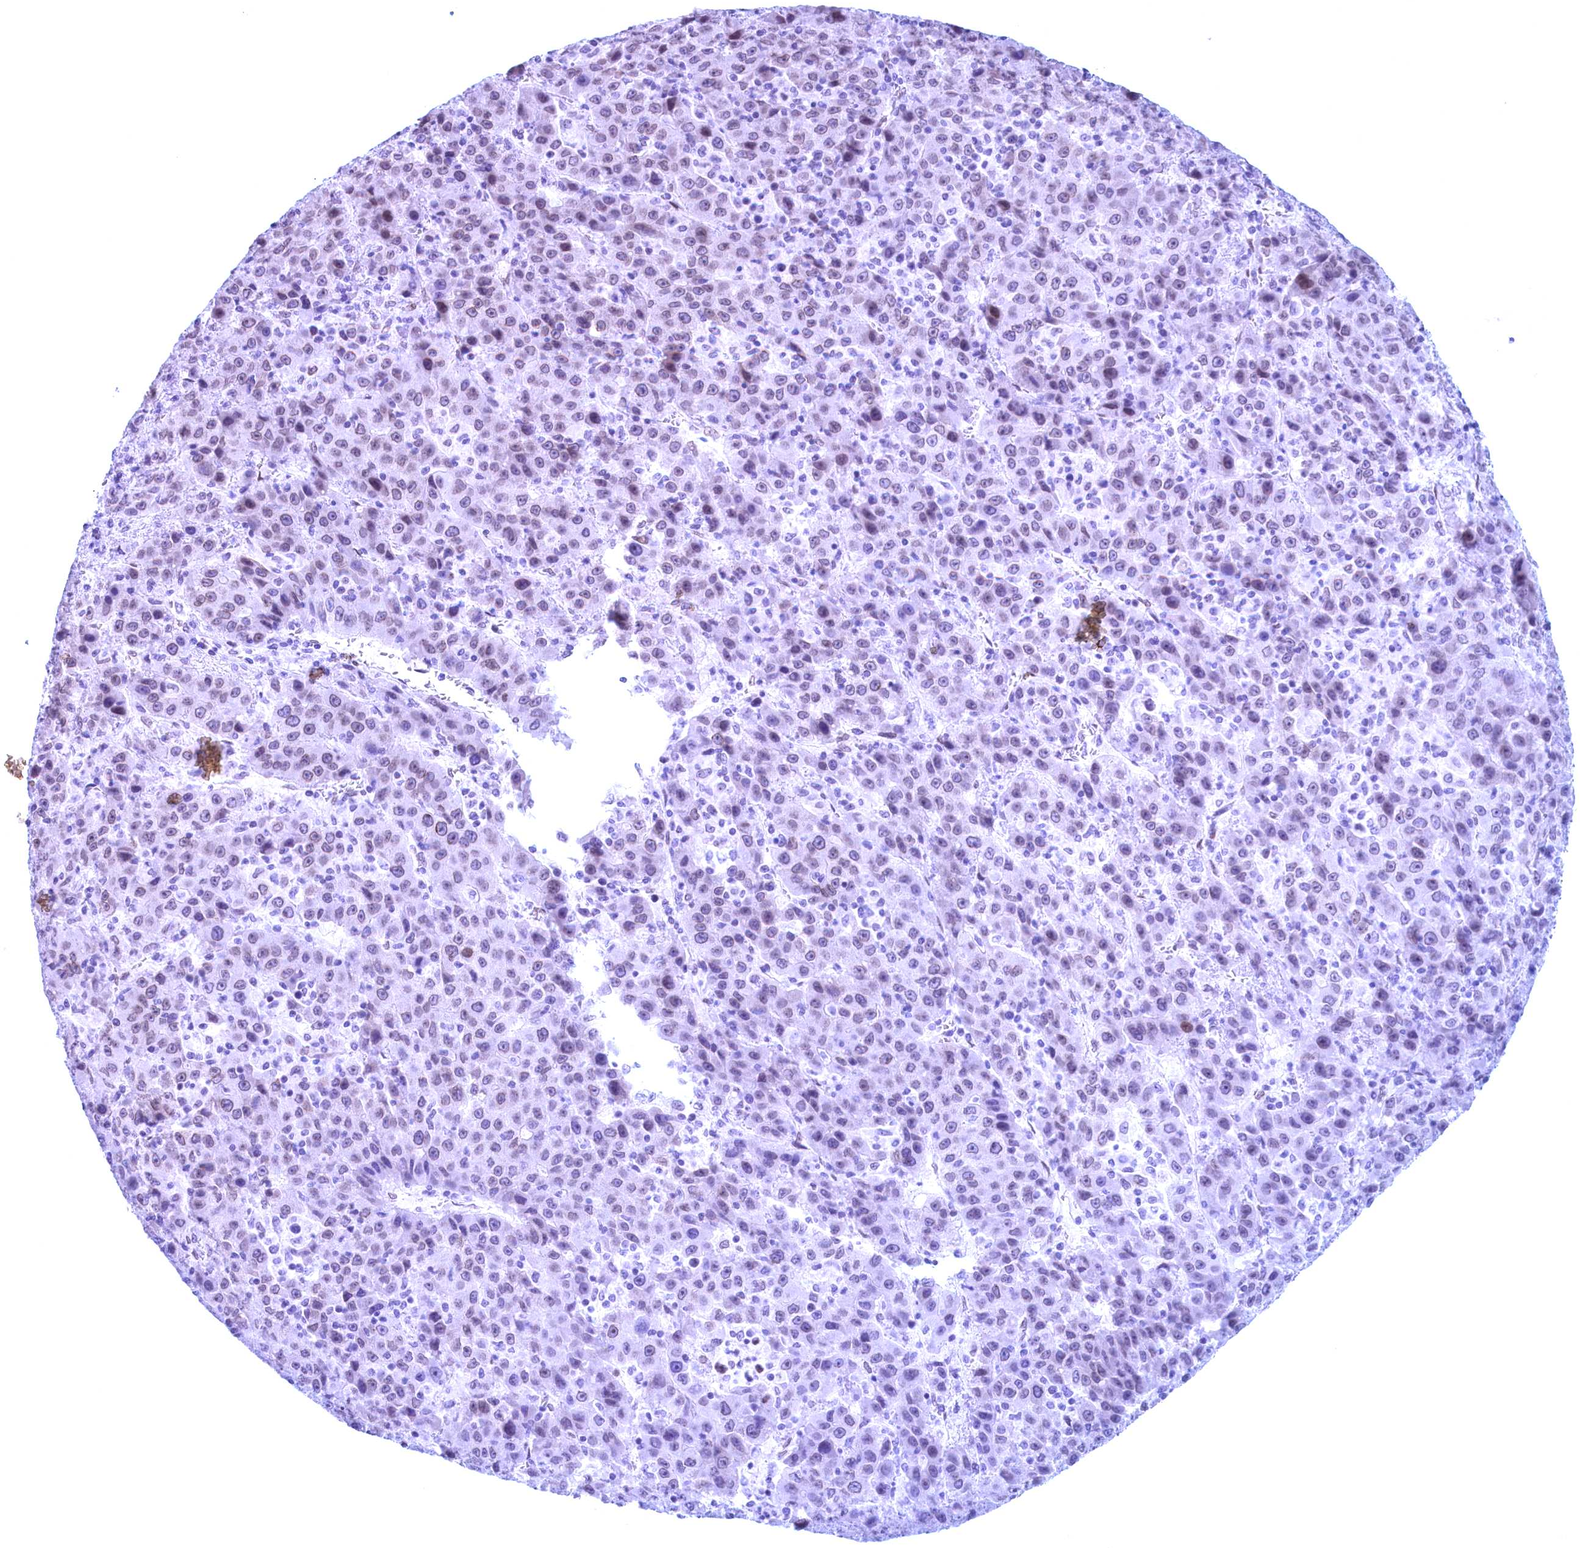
{"staining": {"intensity": "negative", "quantity": "none", "location": "none"}, "tissue": "liver cancer", "cell_type": "Tumor cells", "image_type": "cancer", "snomed": [{"axis": "morphology", "description": "Carcinoma, Hepatocellular, NOS"}, {"axis": "topography", "description": "Liver"}], "caption": "High power microscopy image of an immunohistochemistry photomicrograph of liver cancer (hepatocellular carcinoma), revealing no significant expression in tumor cells.", "gene": "GPSM1", "patient": {"sex": "female", "age": 53}}